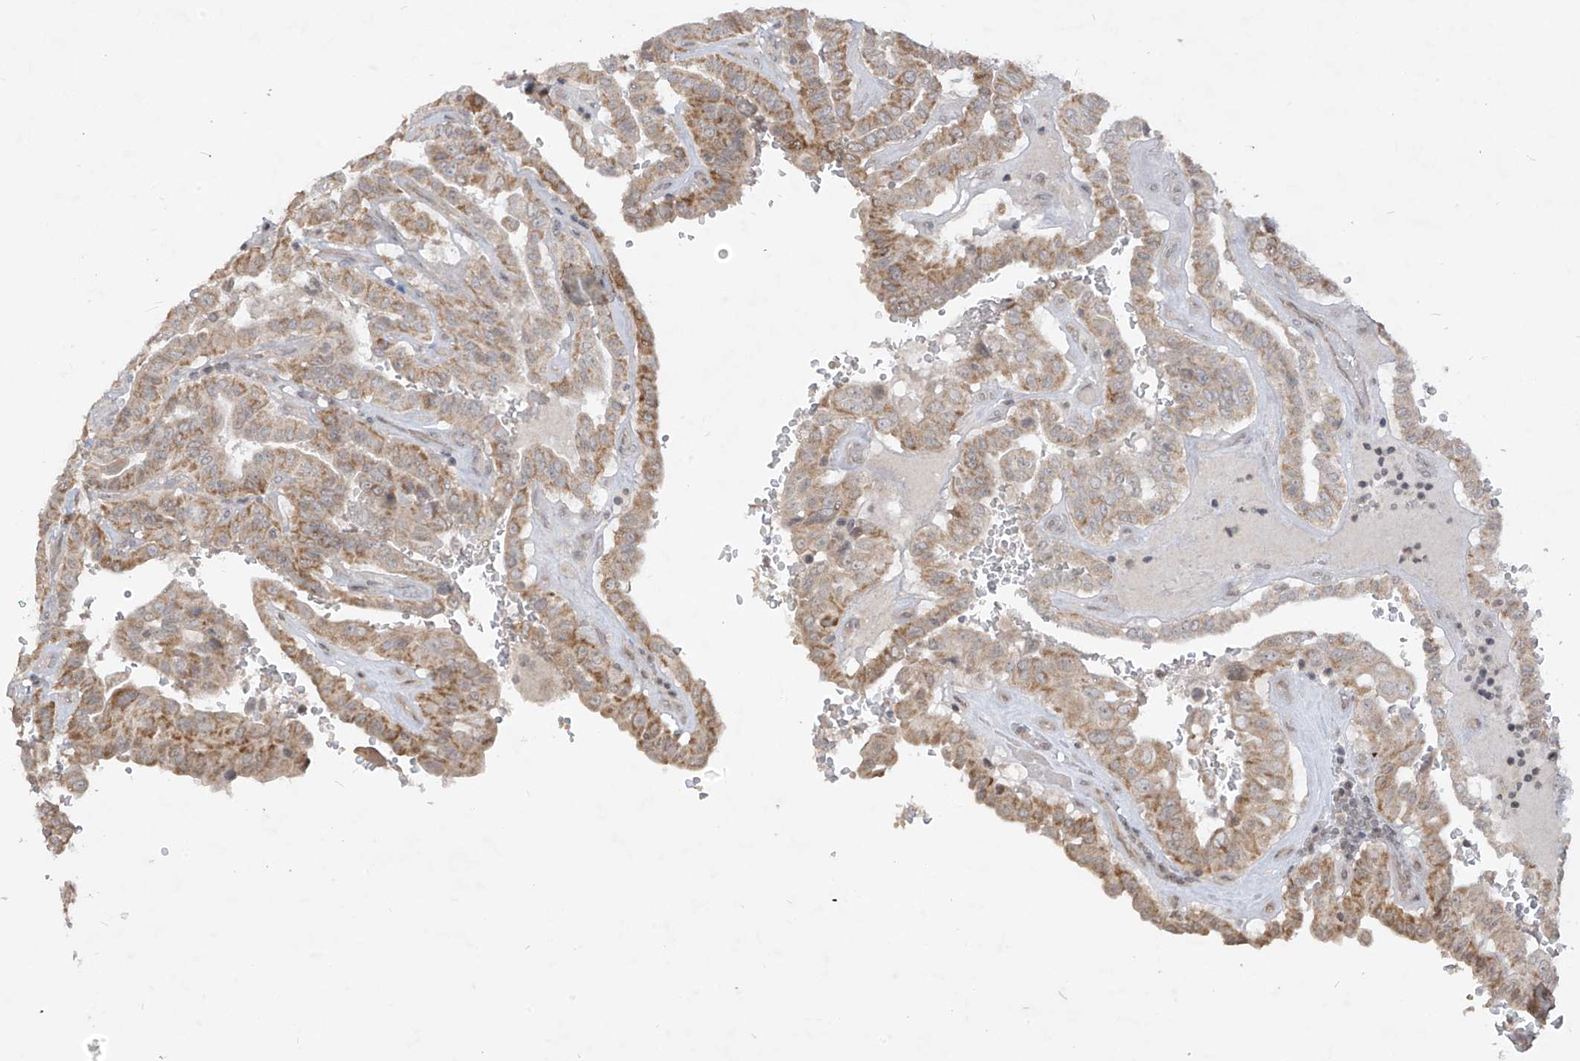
{"staining": {"intensity": "moderate", "quantity": ">75%", "location": "cytoplasmic/membranous"}, "tissue": "thyroid cancer", "cell_type": "Tumor cells", "image_type": "cancer", "snomed": [{"axis": "morphology", "description": "Papillary adenocarcinoma, NOS"}, {"axis": "topography", "description": "Thyroid gland"}], "caption": "IHC (DAB (3,3'-diaminobenzidine)) staining of papillary adenocarcinoma (thyroid) demonstrates moderate cytoplasmic/membranous protein expression in approximately >75% of tumor cells.", "gene": "DGKQ", "patient": {"sex": "male", "age": 77}}